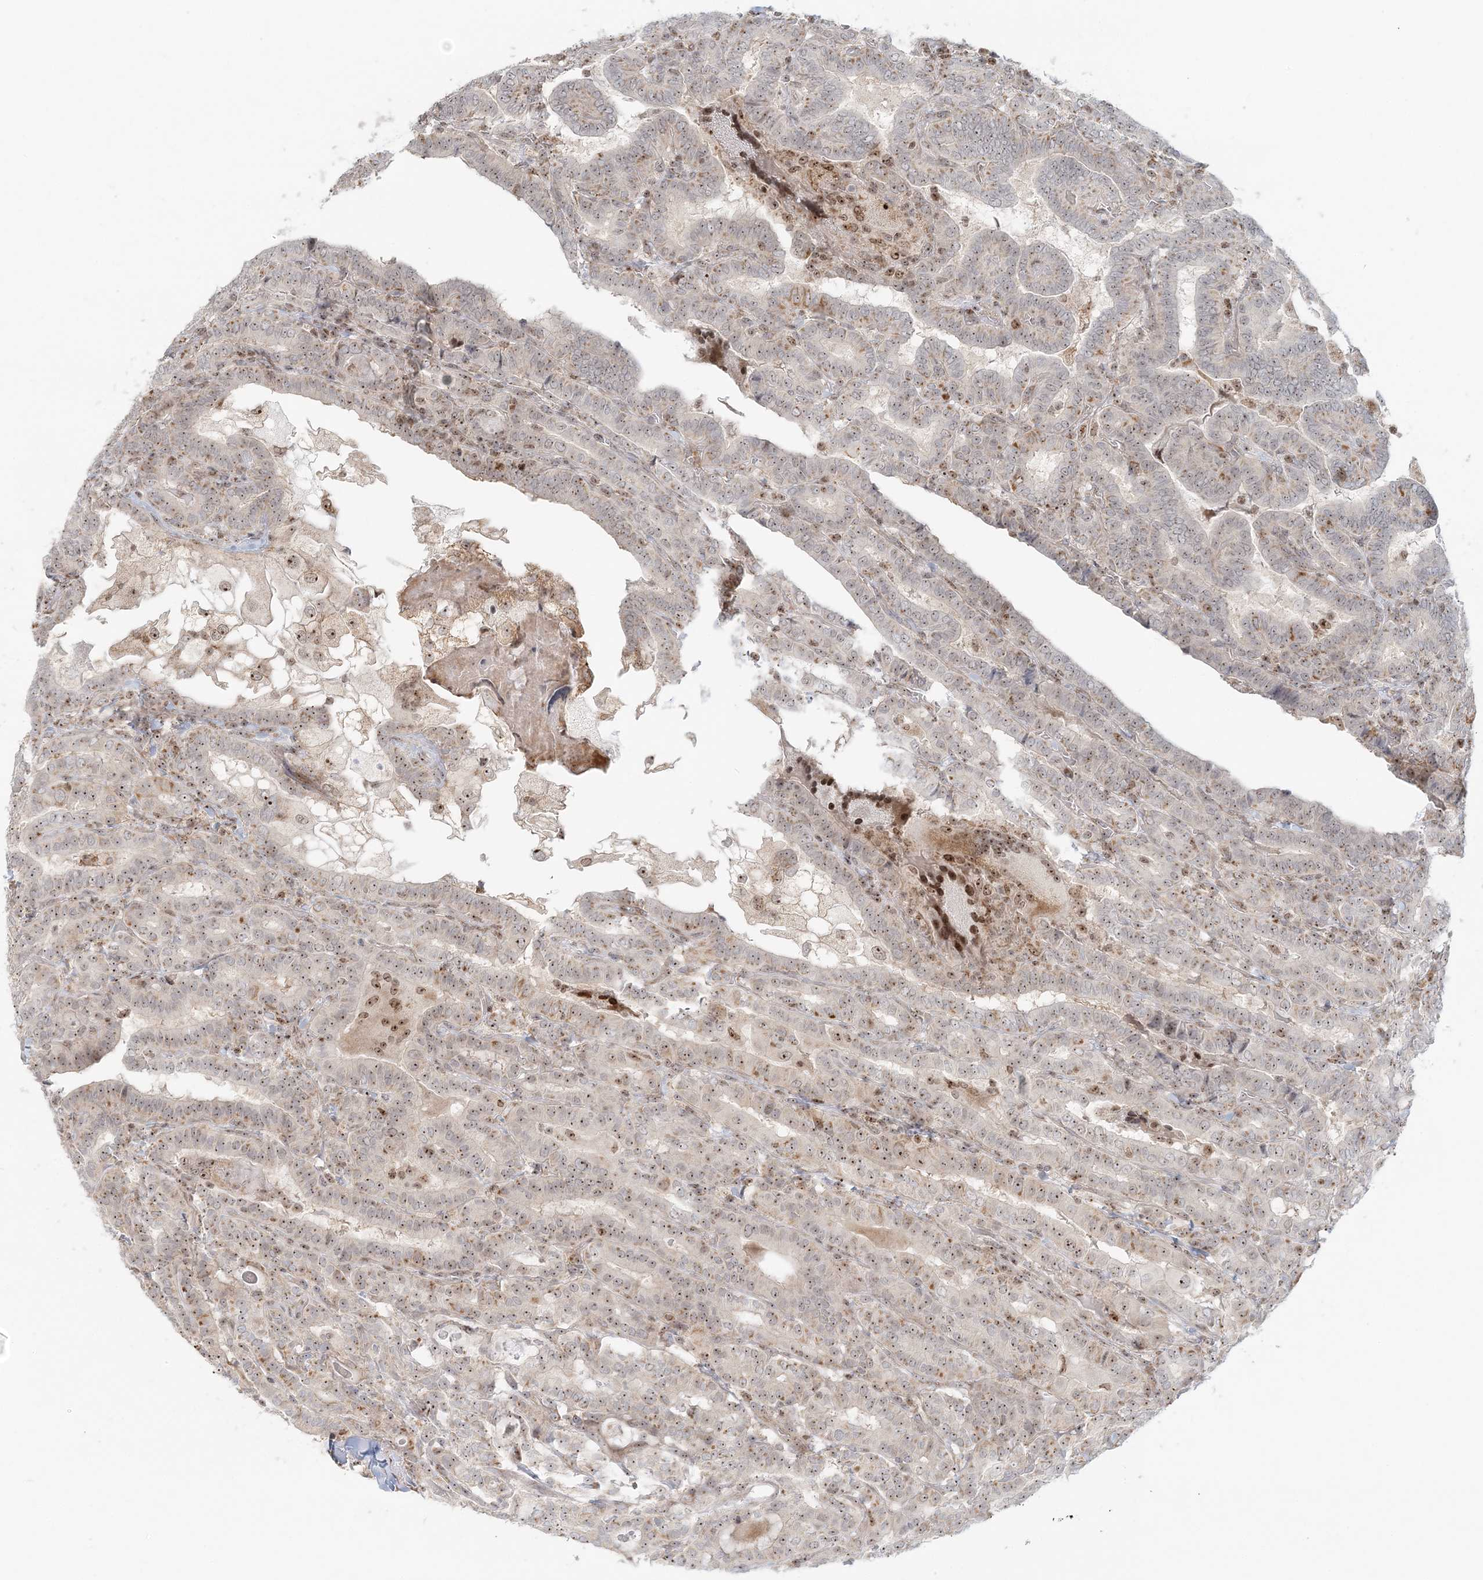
{"staining": {"intensity": "moderate", "quantity": ">75%", "location": "nuclear"}, "tissue": "thyroid cancer", "cell_type": "Tumor cells", "image_type": "cancer", "snomed": [{"axis": "morphology", "description": "Papillary adenocarcinoma, NOS"}, {"axis": "topography", "description": "Thyroid gland"}], "caption": "Protein staining reveals moderate nuclear staining in approximately >75% of tumor cells in thyroid cancer (papillary adenocarcinoma). (Brightfield microscopy of DAB IHC at high magnification).", "gene": "UBE2F", "patient": {"sex": "female", "age": 72}}